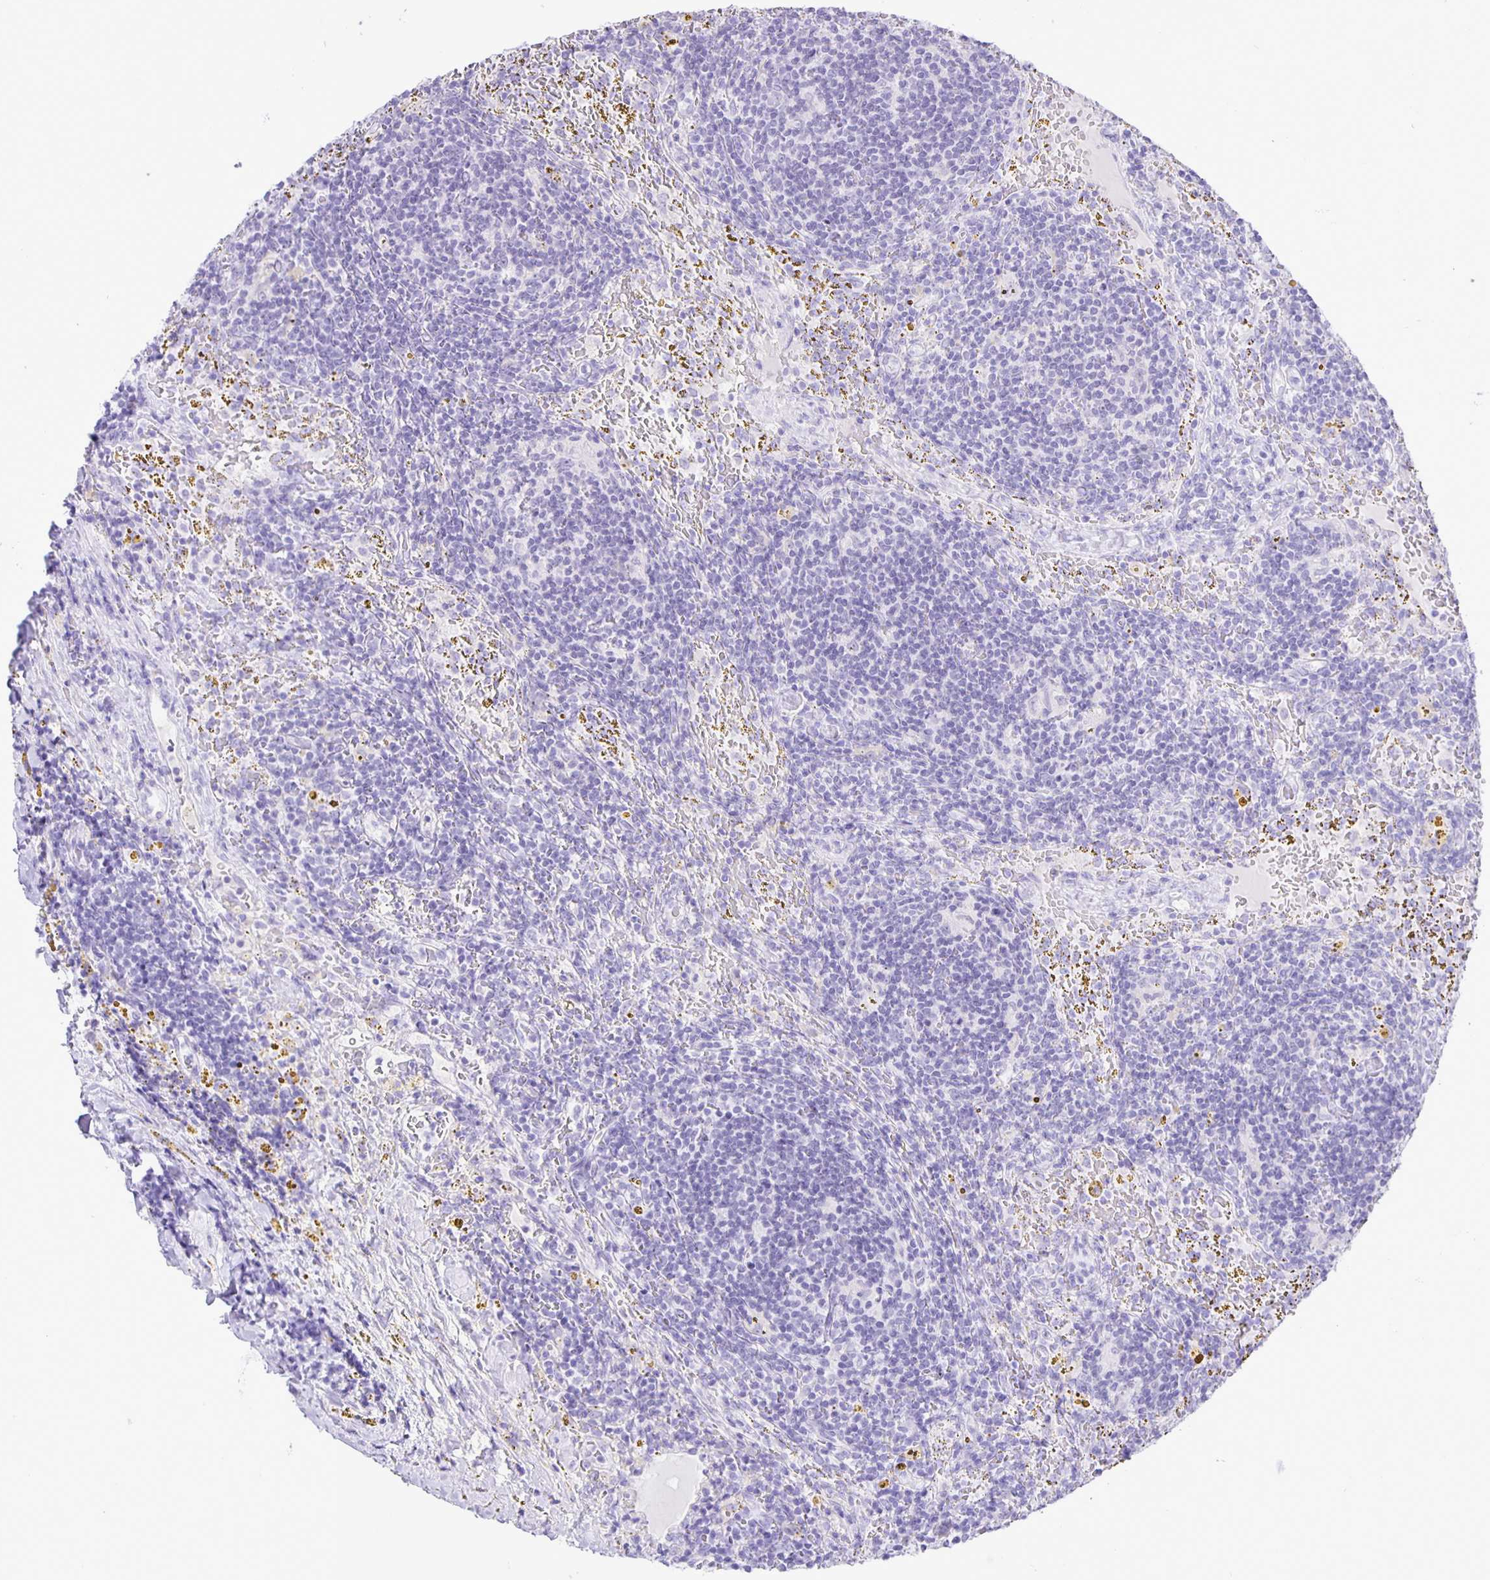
{"staining": {"intensity": "negative", "quantity": "none", "location": "none"}, "tissue": "lymphoma", "cell_type": "Tumor cells", "image_type": "cancer", "snomed": [{"axis": "morphology", "description": "Malignant lymphoma, non-Hodgkin's type, Low grade"}, {"axis": "topography", "description": "Spleen"}], "caption": "An immunohistochemistry photomicrograph of malignant lymphoma, non-Hodgkin's type (low-grade) is shown. There is no staining in tumor cells of malignant lymphoma, non-Hodgkin's type (low-grade).", "gene": "EZHIP", "patient": {"sex": "female", "age": 70}}